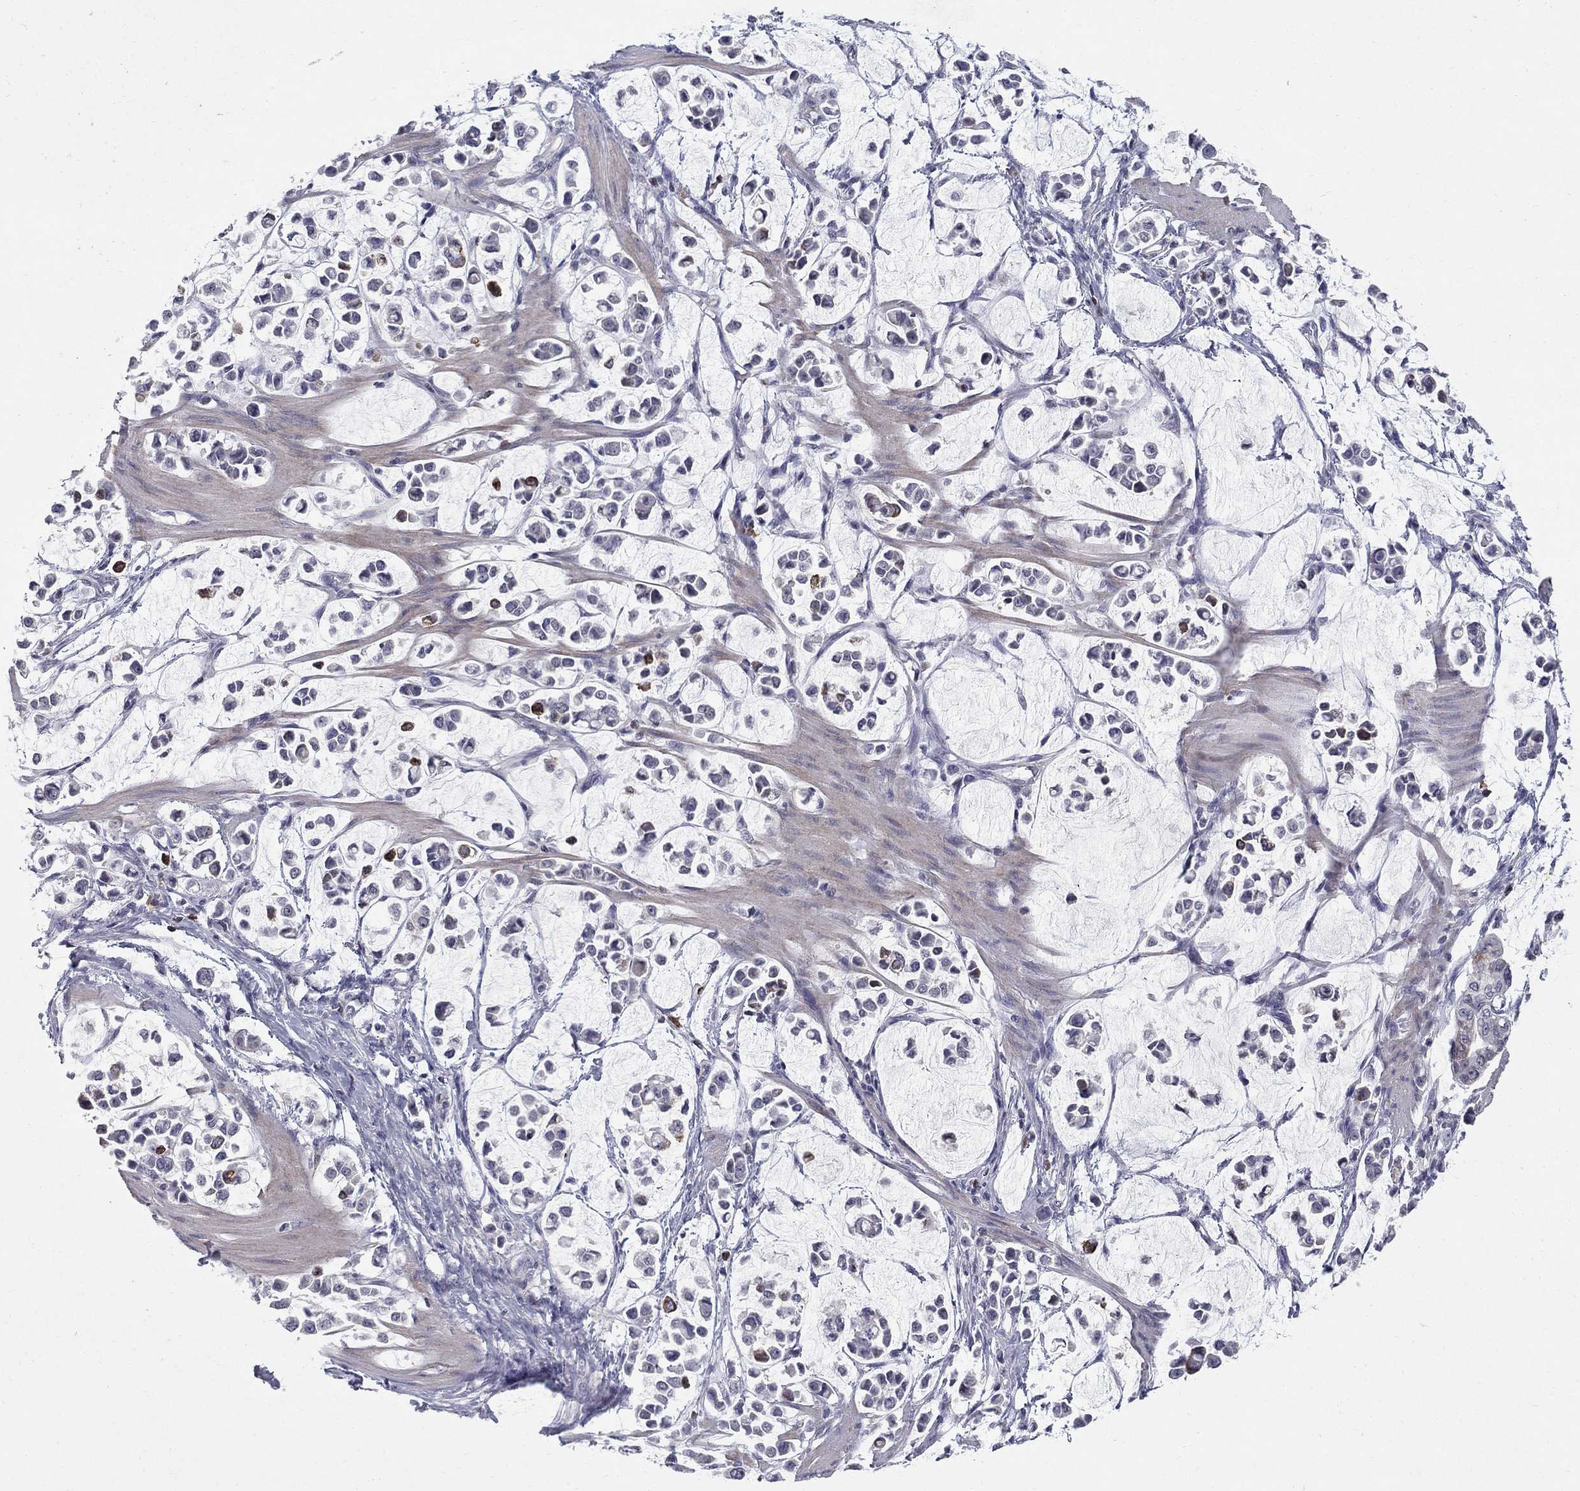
{"staining": {"intensity": "negative", "quantity": "none", "location": "none"}, "tissue": "stomach cancer", "cell_type": "Tumor cells", "image_type": "cancer", "snomed": [{"axis": "morphology", "description": "Adenocarcinoma, NOS"}, {"axis": "topography", "description": "Stomach"}], "caption": "A high-resolution micrograph shows immunohistochemistry staining of adenocarcinoma (stomach), which shows no significant positivity in tumor cells.", "gene": "NTRK2", "patient": {"sex": "male", "age": 82}}